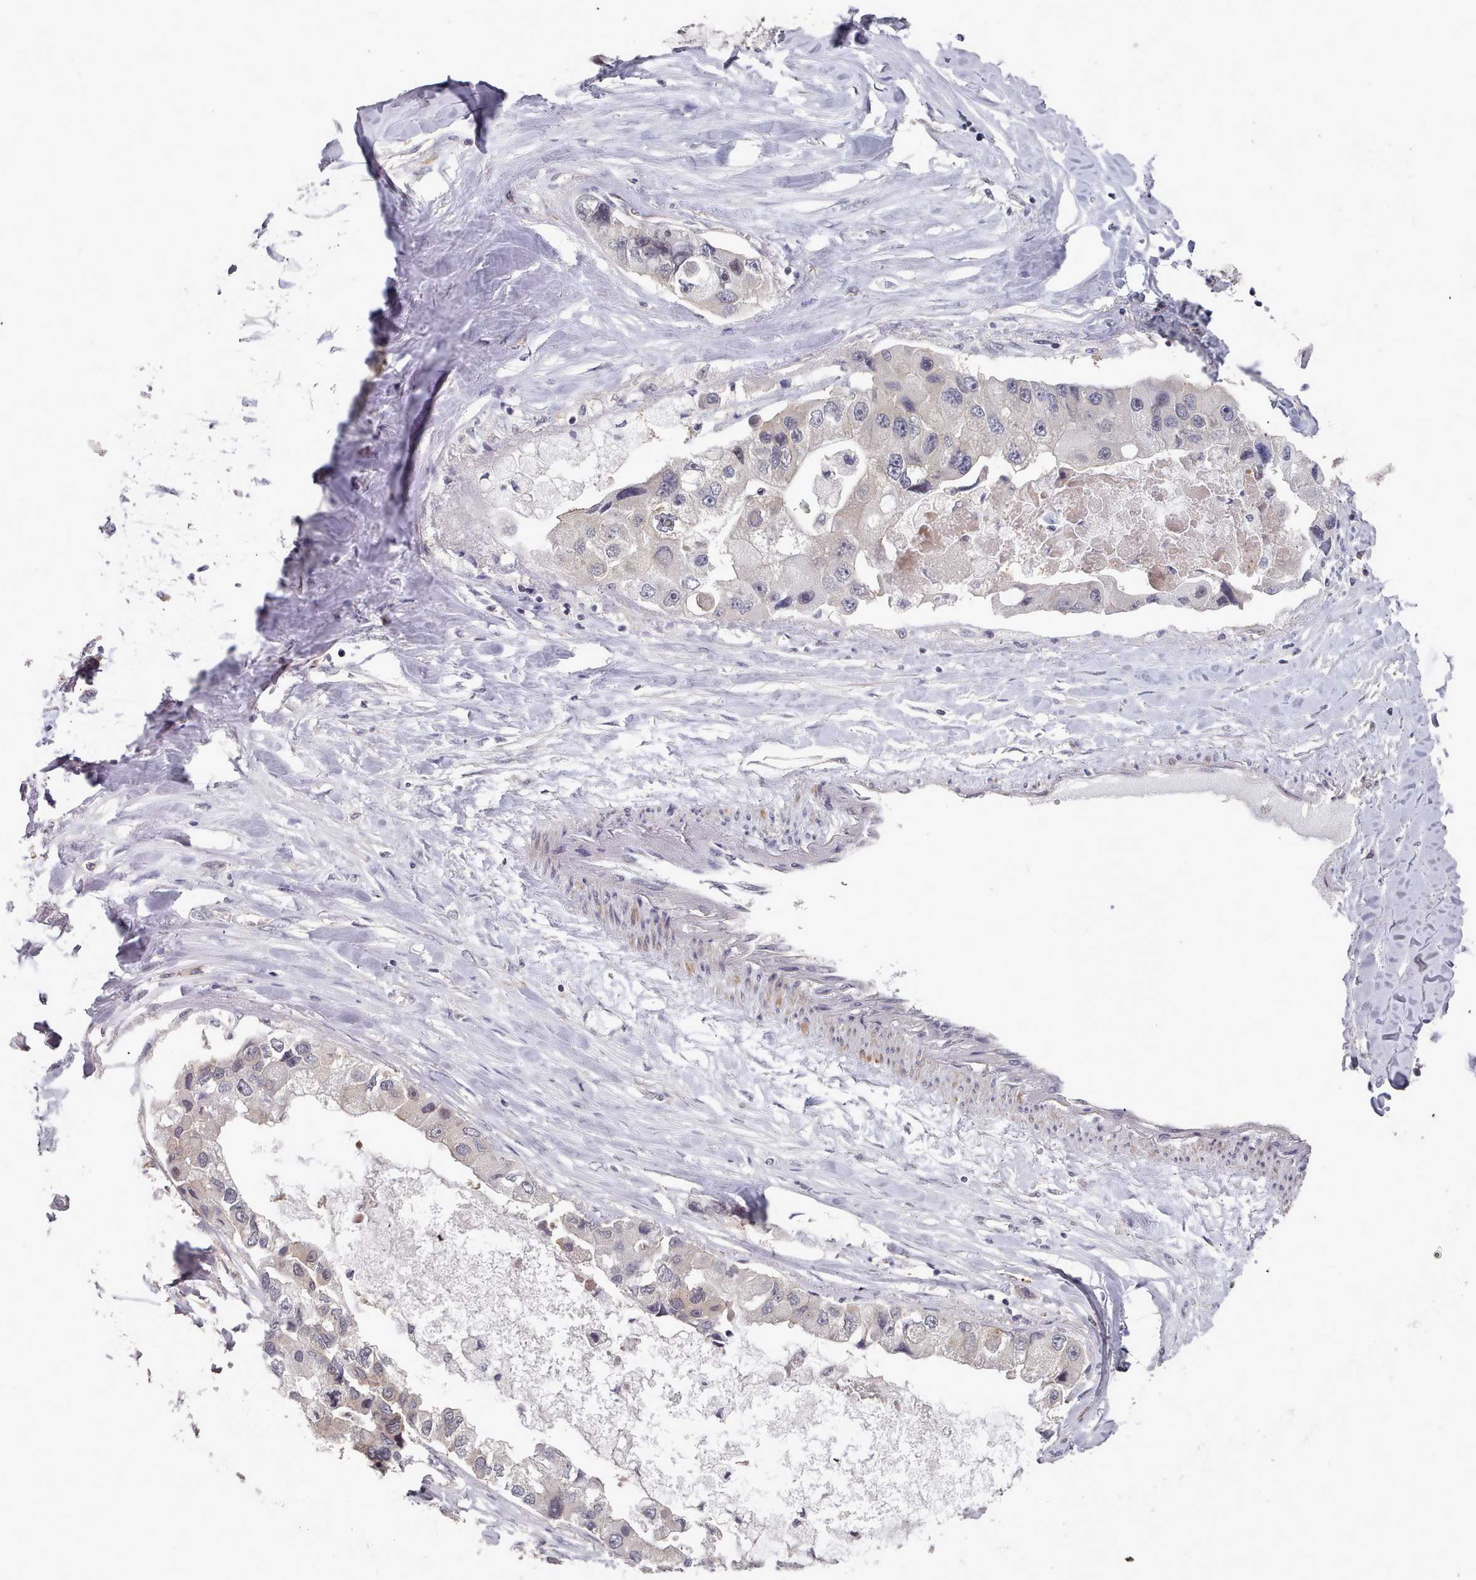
{"staining": {"intensity": "negative", "quantity": "none", "location": "none"}, "tissue": "lung cancer", "cell_type": "Tumor cells", "image_type": "cancer", "snomed": [{"axis": "morphology", "description": "Adenocarcinoma, NOS"}, {"axis": "topography", "description": "Lung"}], "caption": "DAB immunohistochemical staining of human lung cancer shows no significant expression in tumor cells.", "gene": "HYAL3", "patient": {"sex": "female", "age": 54}}